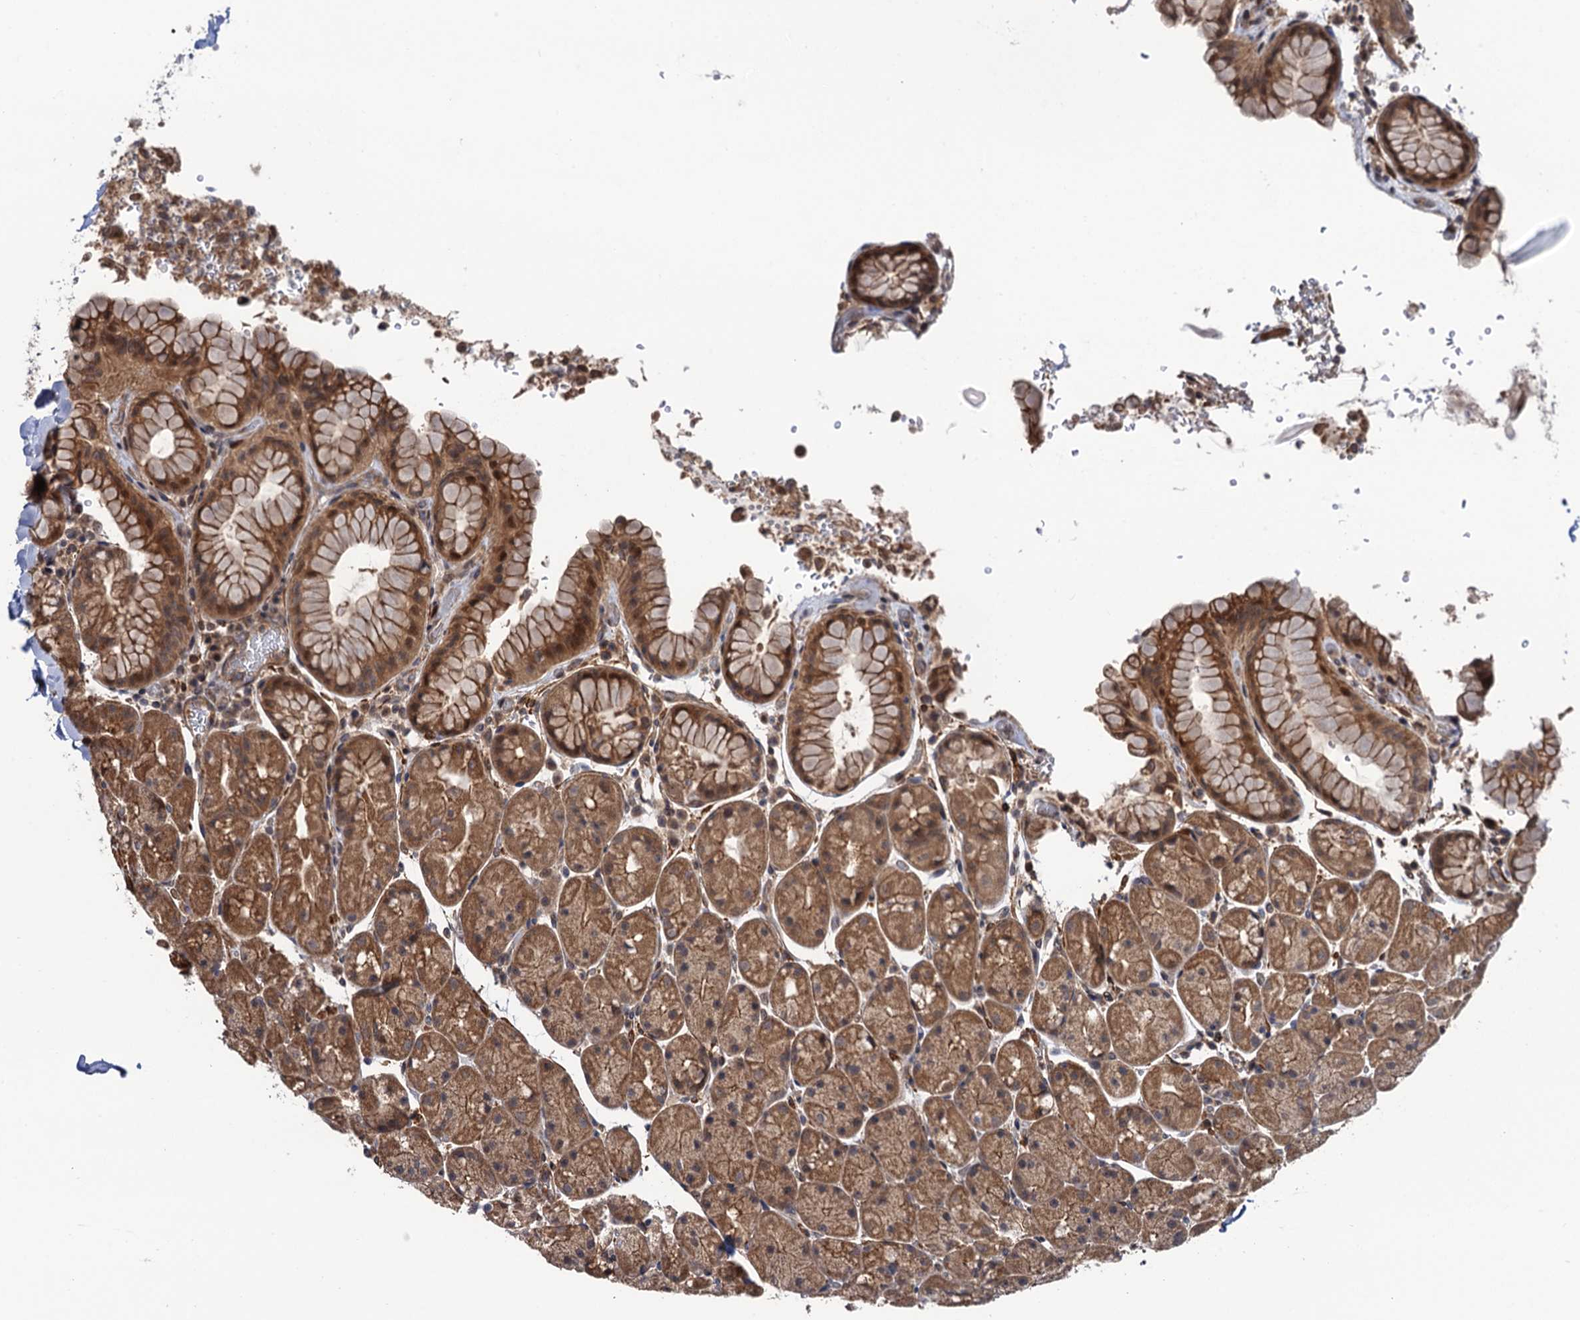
{"staining": {"intensity": "moderate", "quantity": ">75%", "location": "cytoplasmic/membranous,nuclear"}, "tissue": "stomach", "cell_type": "Glandular cells", "image_type": "normal", "snomed": [{"axis": "morphology", "description": "Normal tissue, NOS"}, {"axis": "topography", "description": "Stomach, upper"}, {"axis": "topography", "description": "Stomach, lower"}], "caption": "High-power microscopy captured an immunohistochemistry histopathology image of benign stomach, revealing moderate cytoplasmic/membranous,nuclear staining in approximately >75% of glandular cells.", "gene": "FSIP1", "patient": {"sex": "male", "age": 67}}